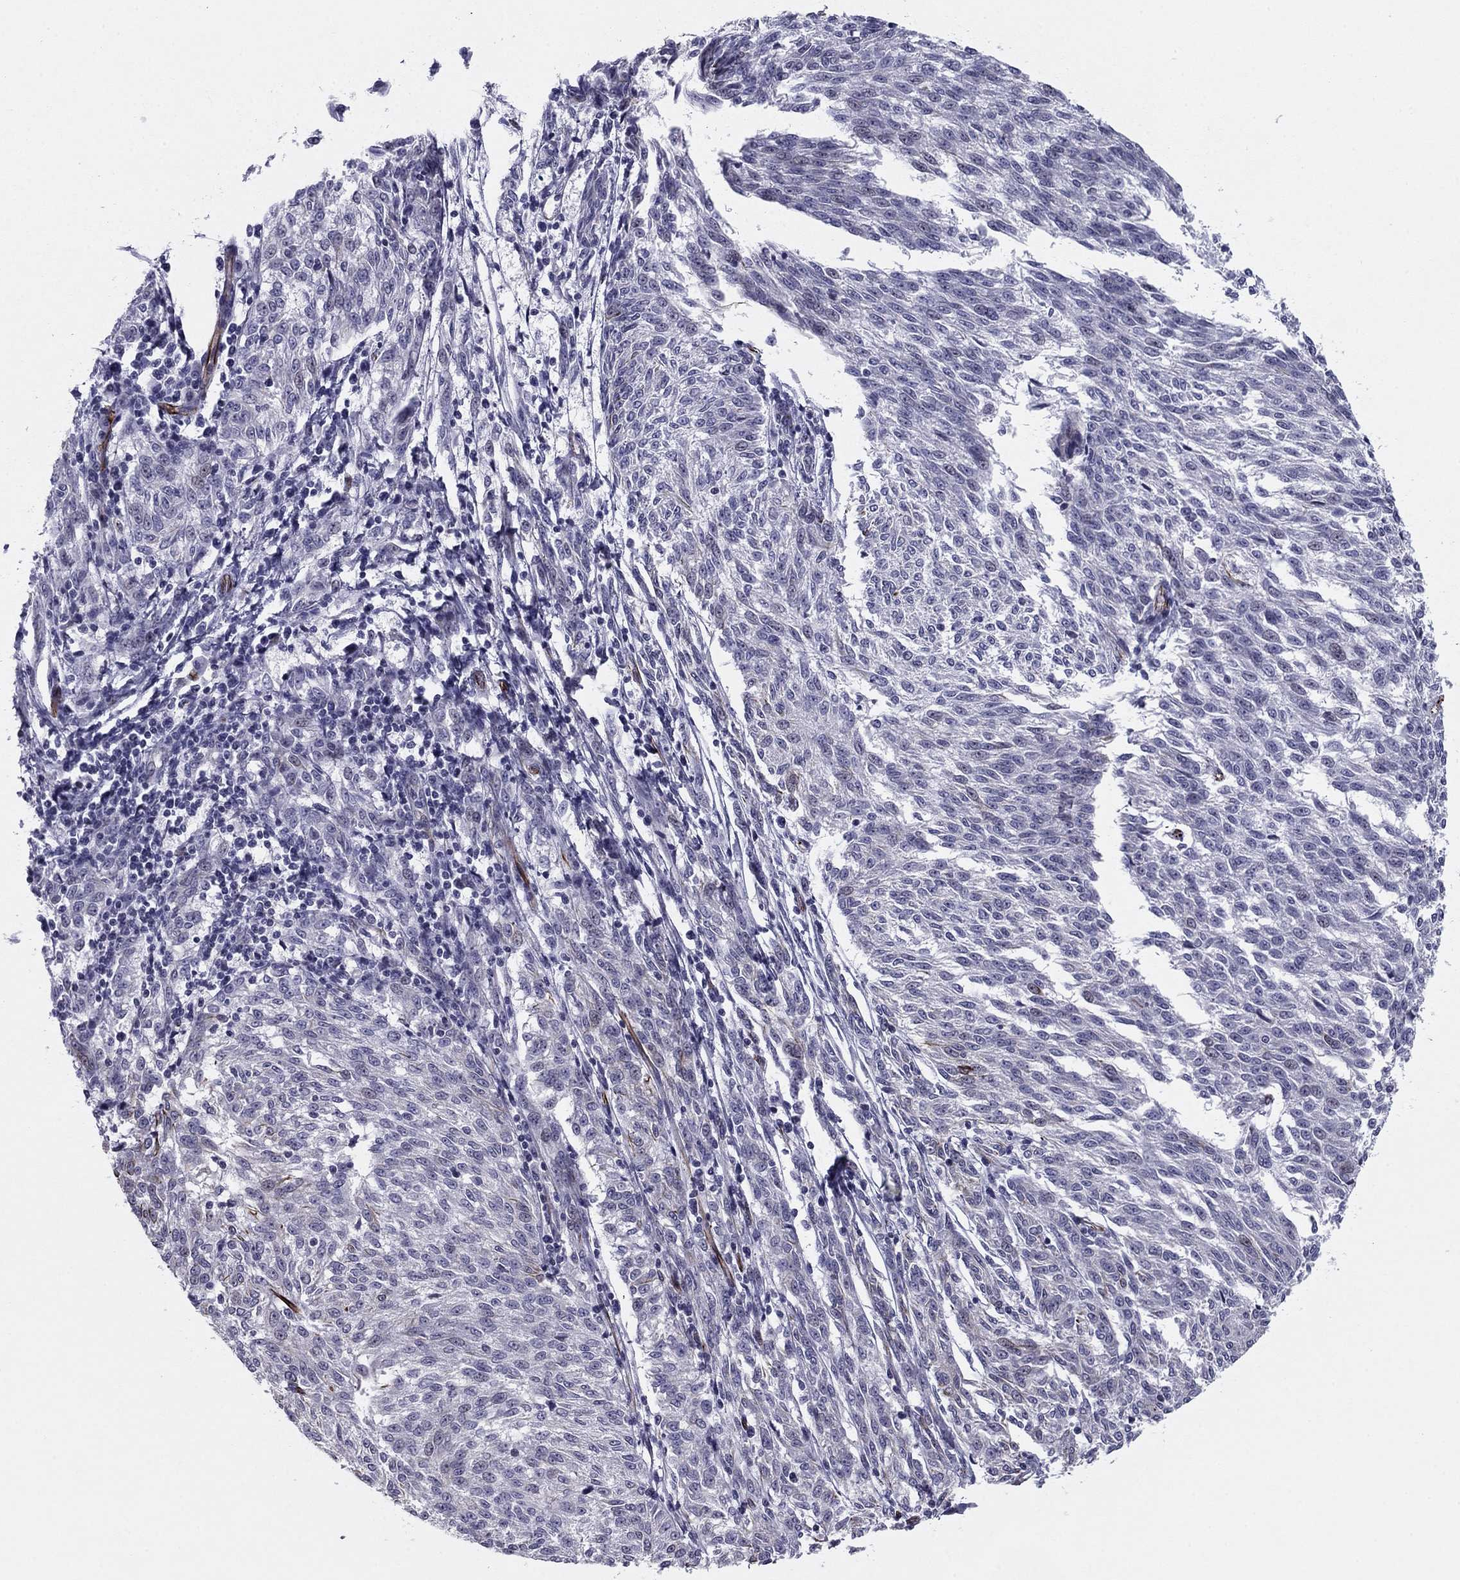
{"staining": {"intensity": "negative", "quantity": "none", "location": "none"}, "tissue": "melanoma", "cell_type": "Tumor cells", "image_type": "cancer", "snomed": [{"axis": "morphology", "description": "Malignant melanoma, NOS"}, {"axis": "topography", "description": "Skin"}], "caption": "Immunohistochemistry (IHC) of malignant melanoma demonstrates no positivity in tumor cells.", "gene": "ANKS4B", "patient": {"sex": "female", "age": 72}}